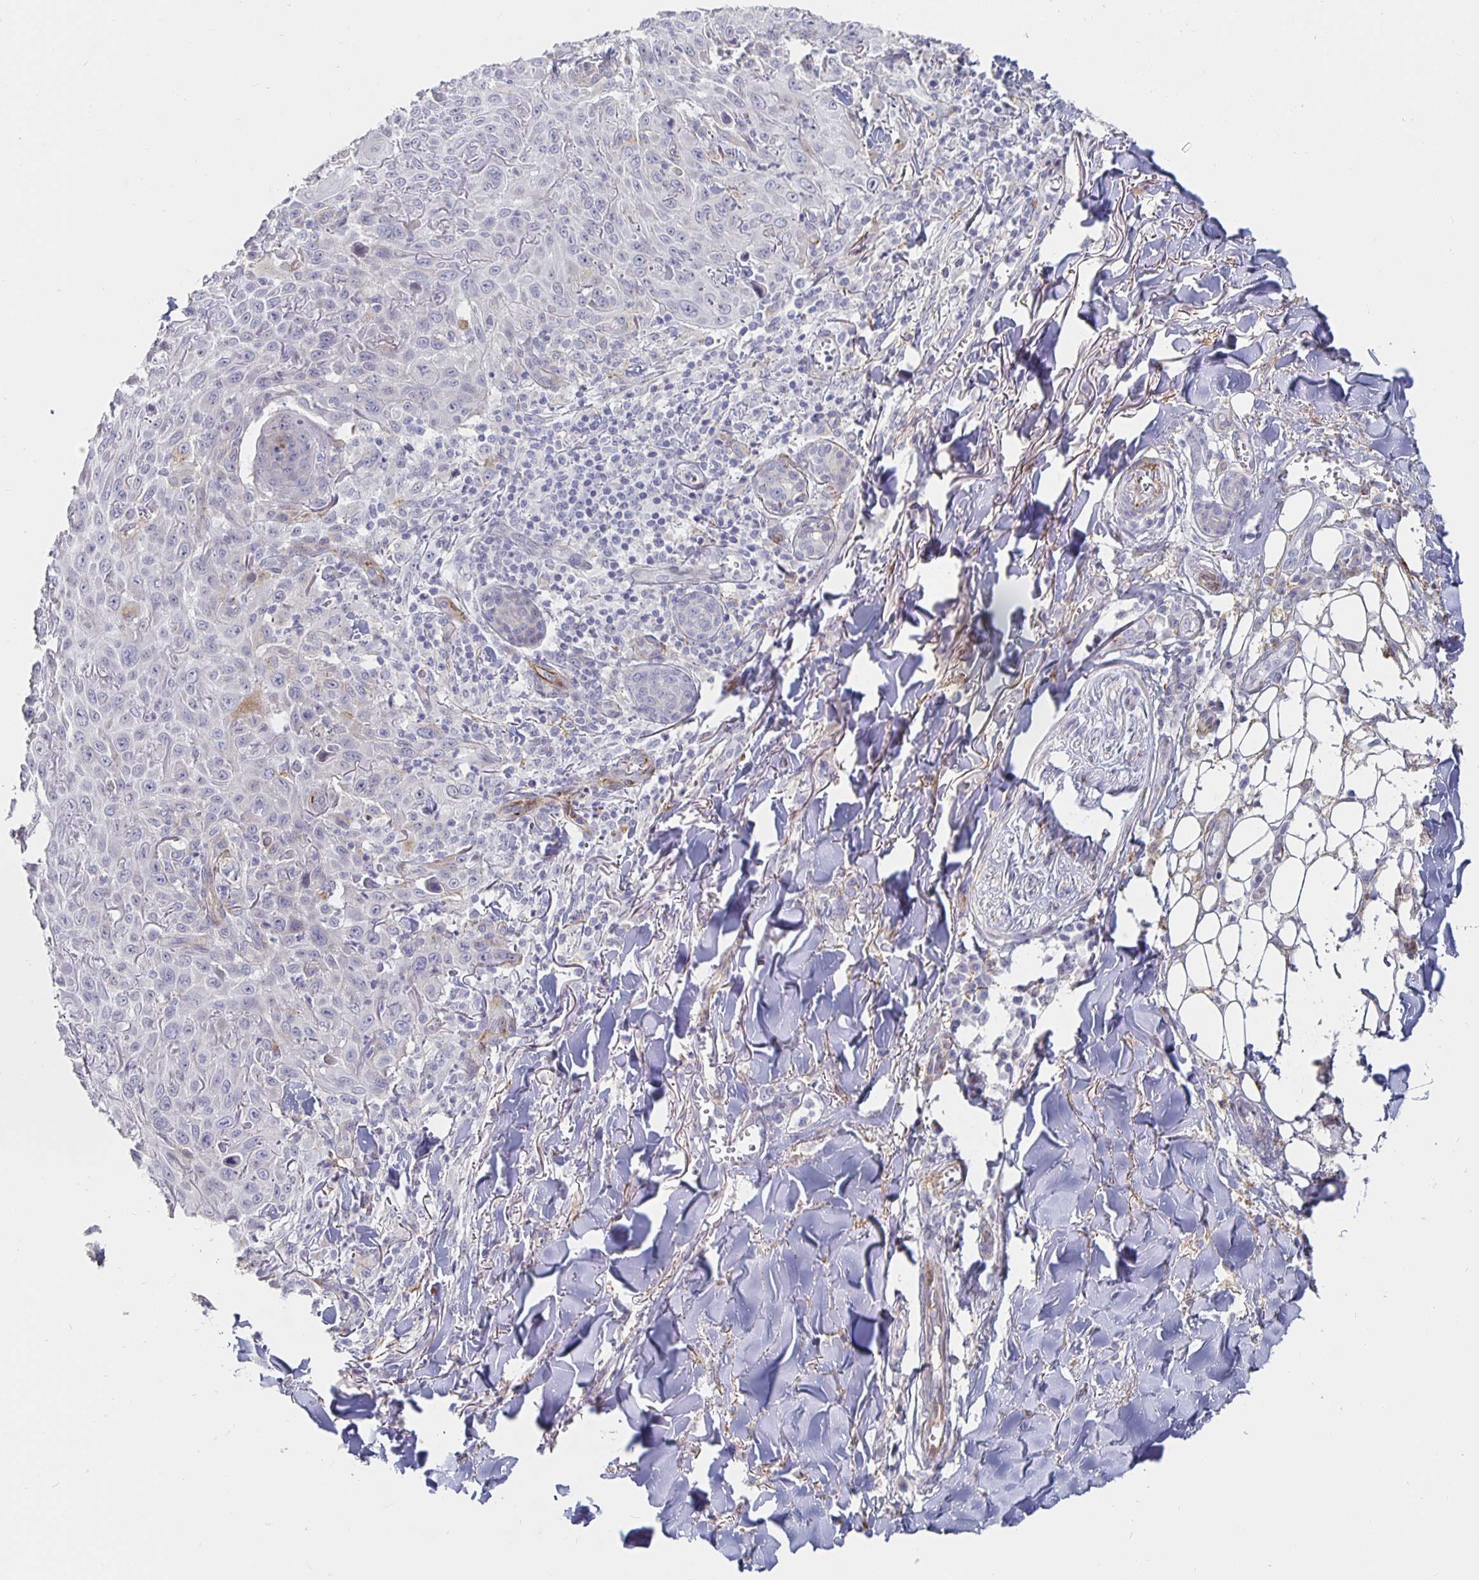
{"staining": {"intensity": "negative", "quantity": "none", "location": "none"}, "tissue": "skin cancer", "cell_type": "Tumor cells", "image_type": "cancer", "snomed": [{"axis": "morphology", "description": "Squamous cell carcinoma, NOS"}, {"axis": "topography", "description": "Skin"}], "caption": "Photomicrograph shows no protein expression in tumor cells of squamous cell carcinoma (skin) tissue. Brightfield microscopy of IHC stained with DAB (3,3'-diaminobenzidine) (brown) and hematoxylin (blue), captured at high magnification.", "gene": "S100G", "patient": {"sex": "male", "age": 75}}